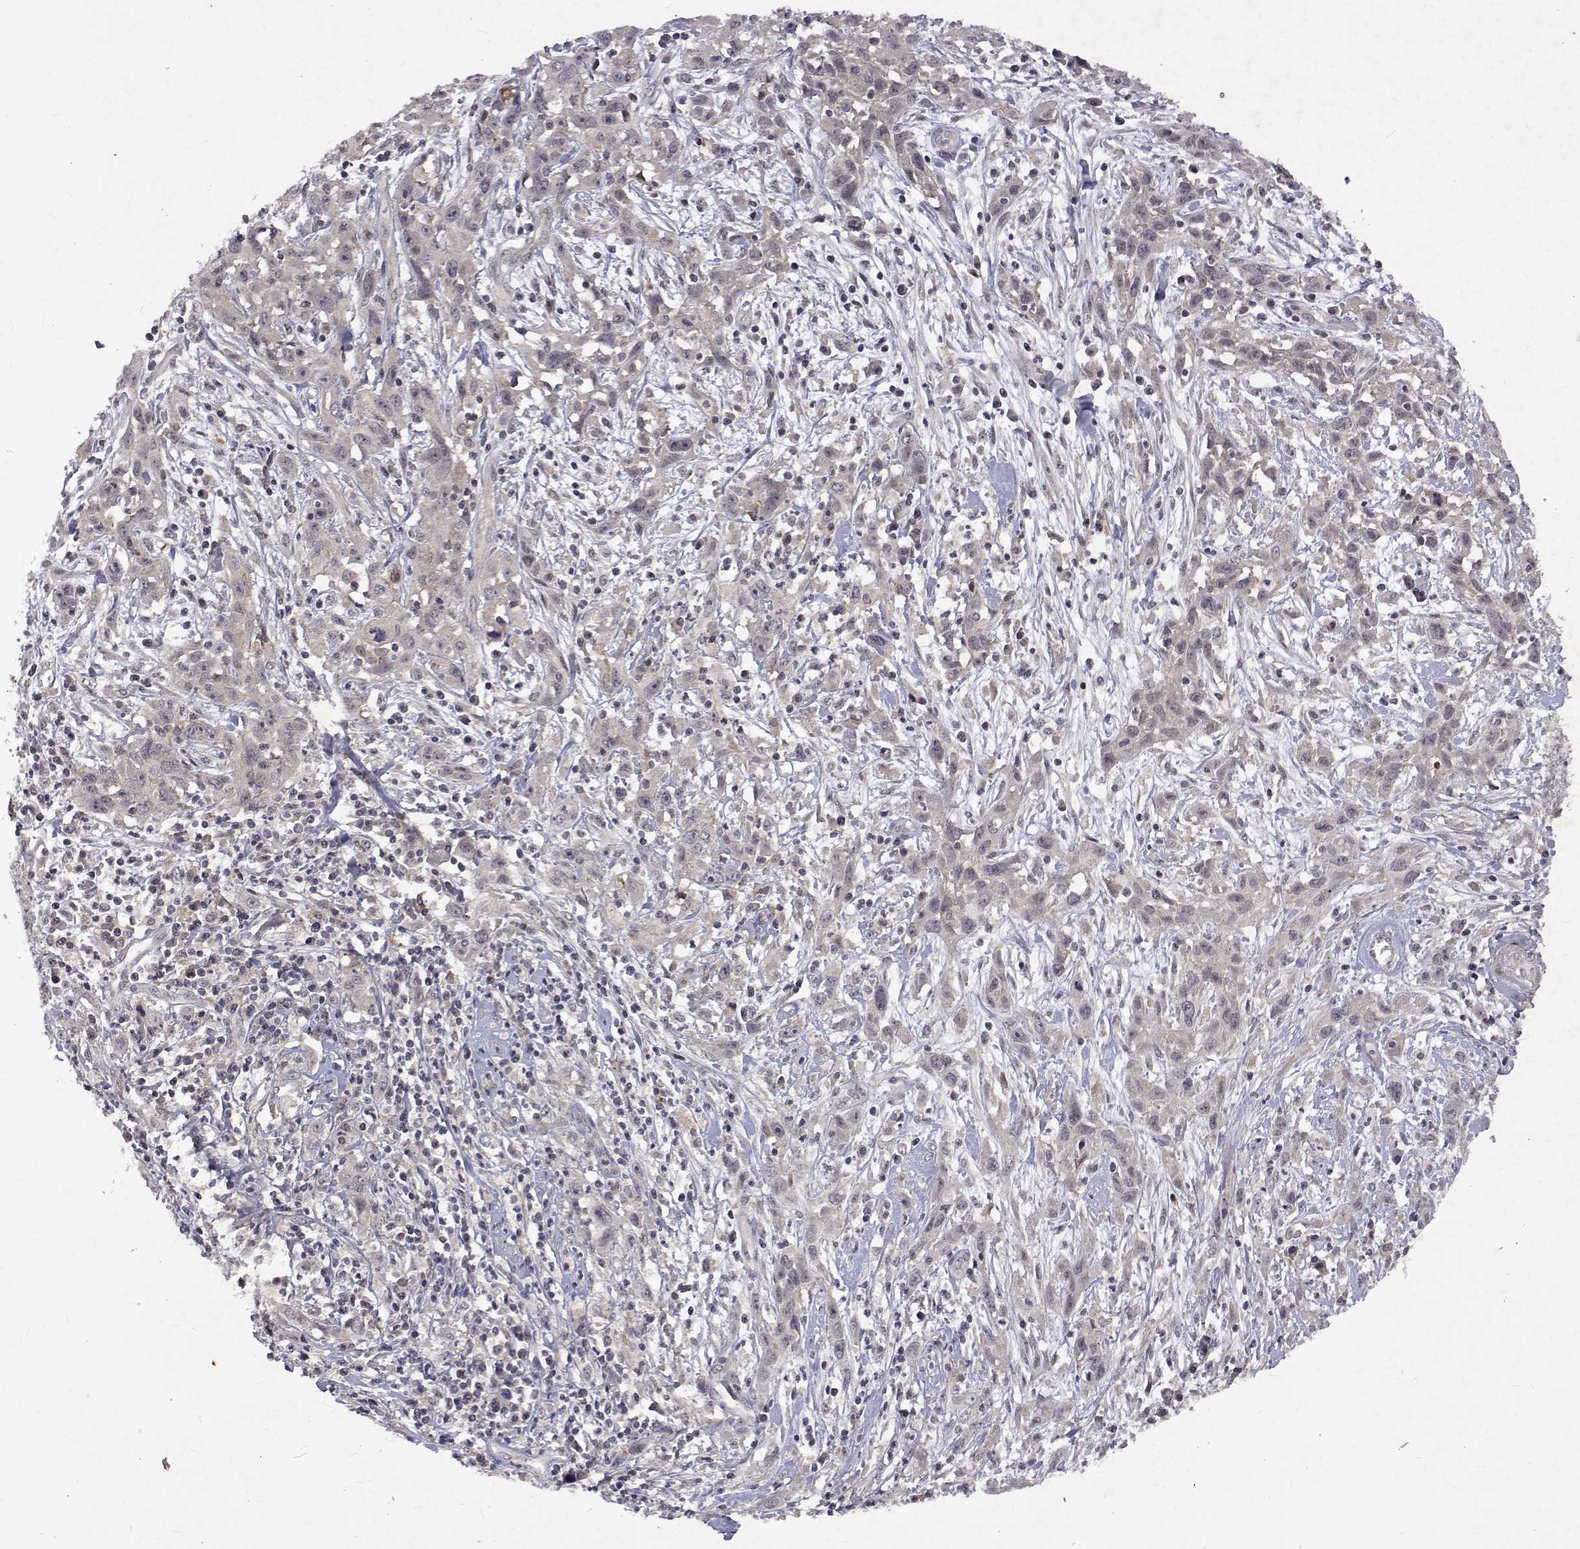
{"staining": {"intensity": "negative", "quantity": "none", "location": "none"}, "tissue": "cervical cancer", "cell_type": "Tumor cells", "image_type": "cancer", "snomed": [{"axis": "morphology", "description": "Squamous cell carcinoma, NOS"}, {"axis": "topography", "description": "Cervix"}], "caption": "Tumor cells are negative for brown protein staining in cervical cancer (squamous cell carcinoma).", "gene": "ALKBH8", "patient": {"sex": "female", "age": 38}}